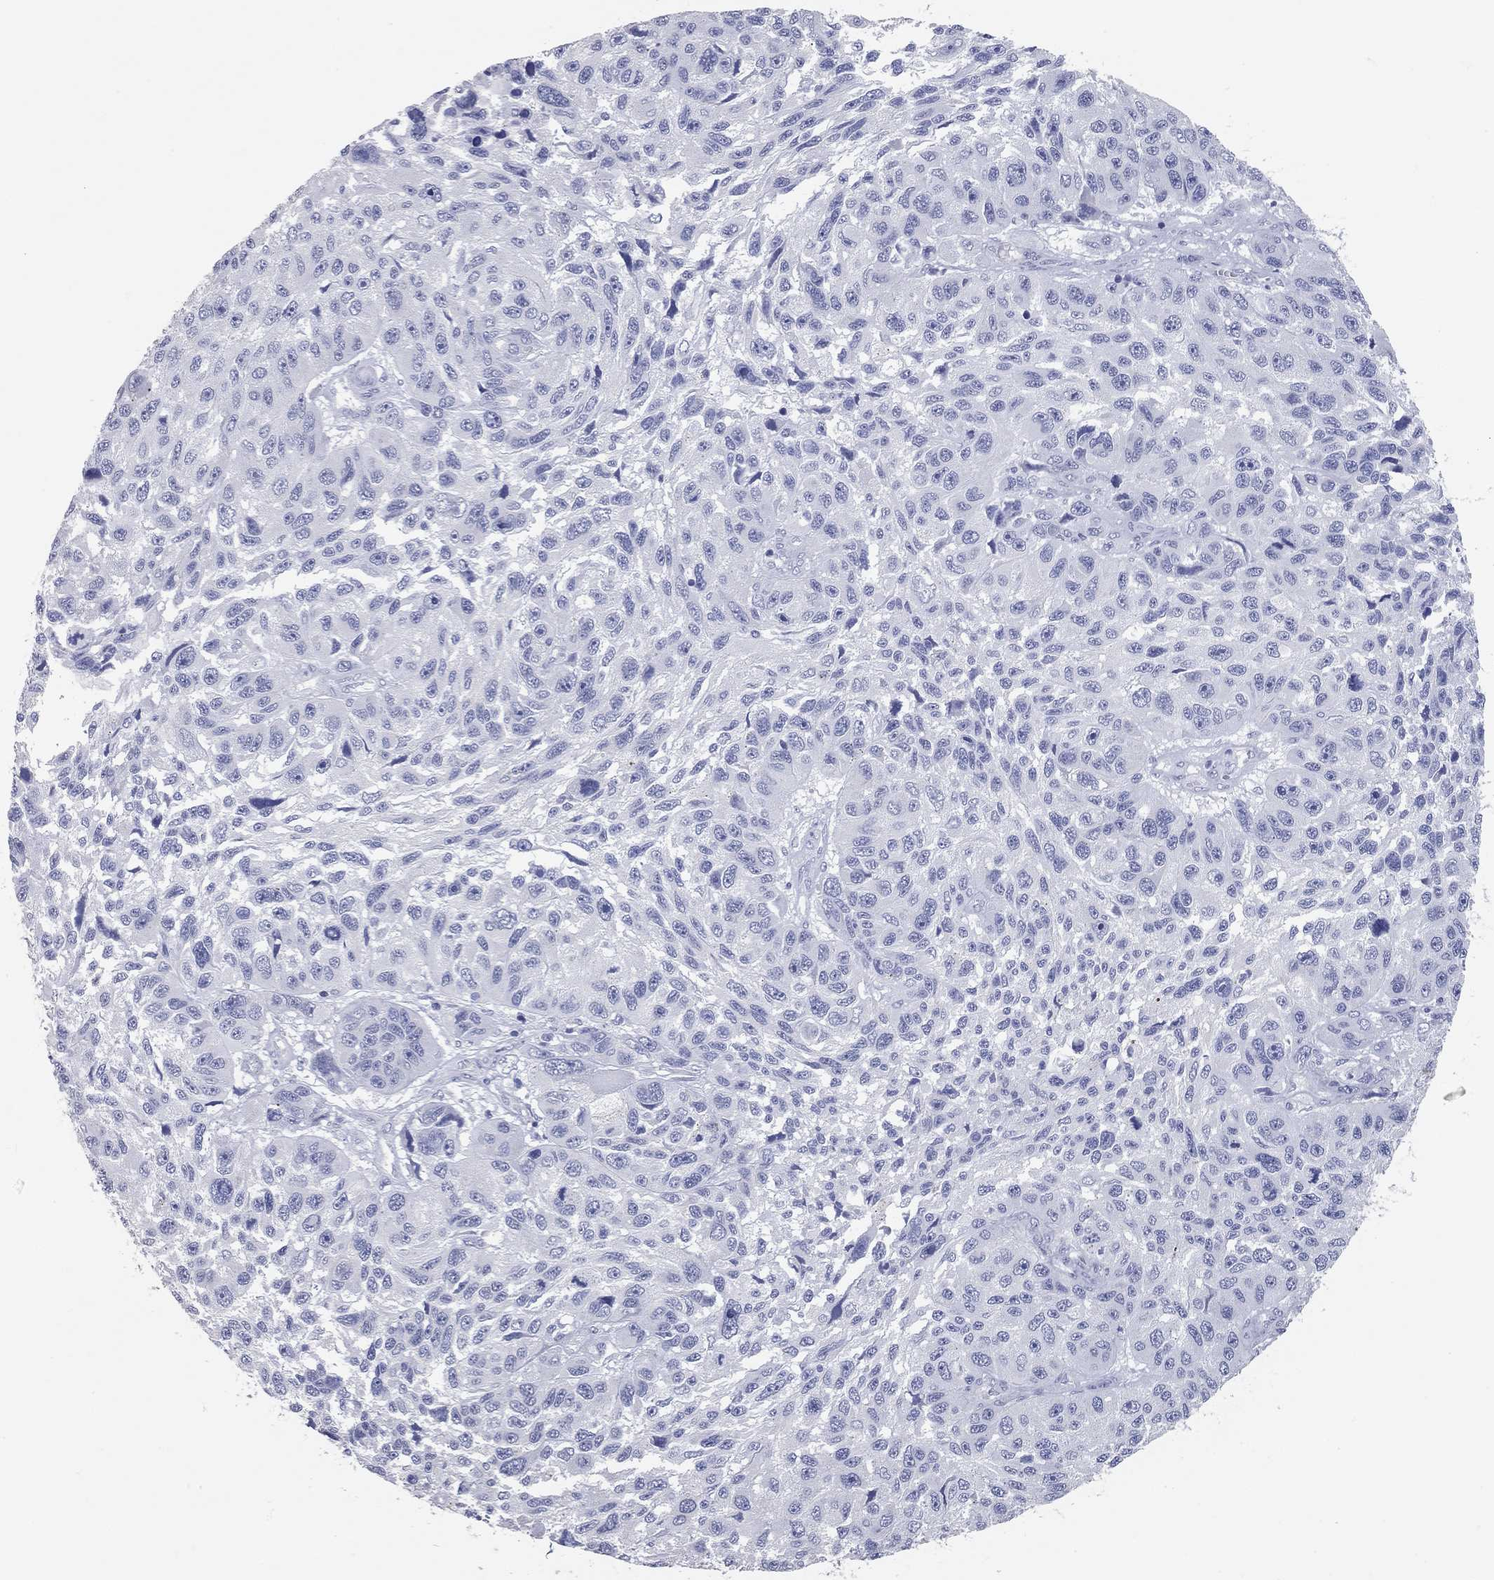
{"staining": {"intensity": "negative", "quantity": "none", "location": "none"}, "tissue": "melanoma", "cell_type": "Tumor cells", "image_type": "cancer", "snomed": [{"axis": "morphology", "description": "Malignant melanoma, NOS"}, {"axis": "topography", "description": "Skin"}], "caption": "Histopathology image shows no significant protein expression in tumor cells of malignant melanoma. (Brightfield microscopy of DAB (3,3'-diaminobenzidine) IHC at high magnification).", "gene": "TAC1", "patient": {"sex": "male", "age": 53}}